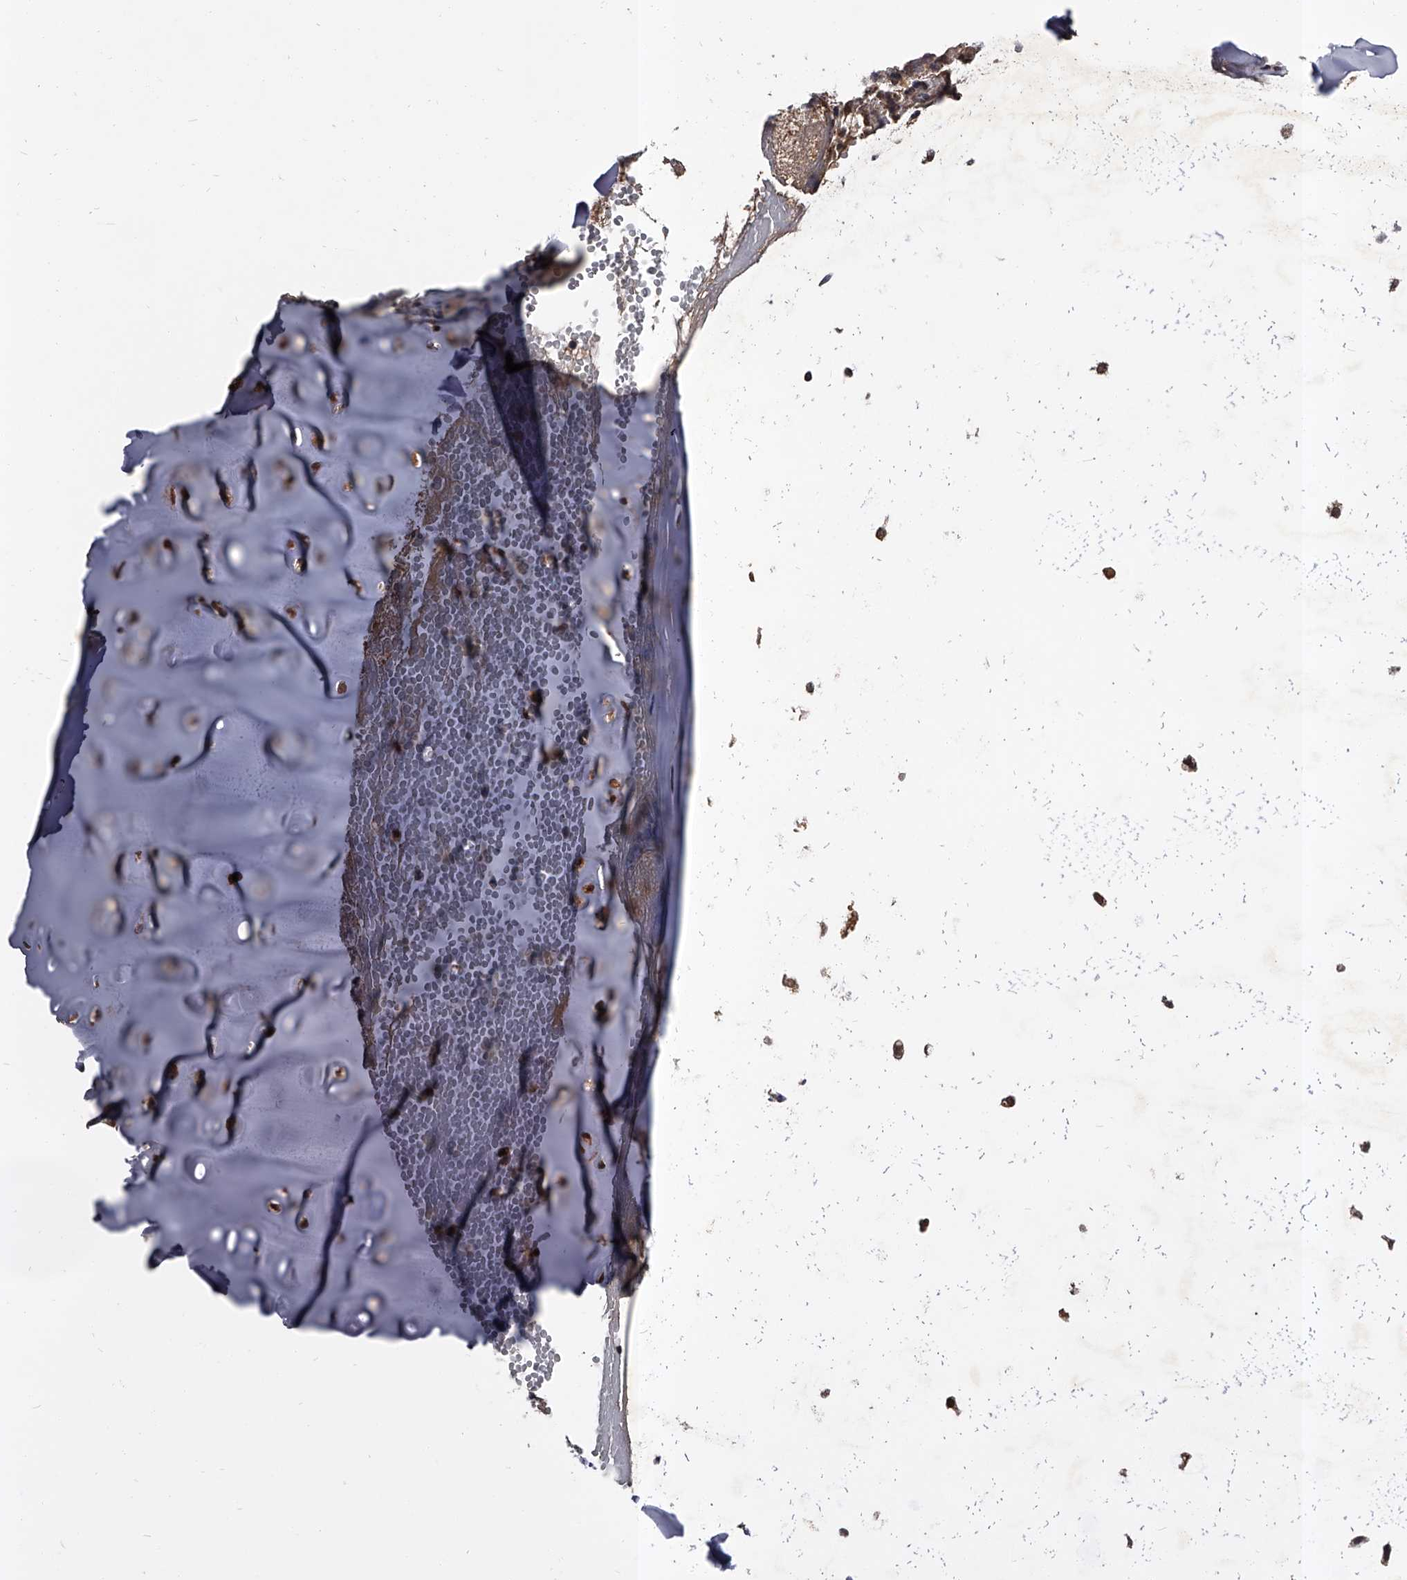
{"staining": {"intensity": "moderate", "quantity": "25%-75%", "location": "cytoplasmic/membranous"}, "tissue": "adipose tissue", "cell_type": "Adipocytes", "image_type": "normal", "snomed": [{"axis": "morphology", "description": "Normal tissue, NOS"}, {"axis": "morphology", "description": "Basal cell carcinoma"}, {"axis": "topography", "description": "Cartilage tissue"}, {"axis": "topography", "description": "Nasopharynx"}, {"axis": "topography", "description": "Oral tissue"}], "caption": "Immunohistochemical staining of benign adipose tissue demonstrates medium levels of moderate cytoplasmic/membranous staining in approximately 25%-75% of adipocytes.", "gene": "SLC18B1", "patient": {"sex": "female", "age": 77}}